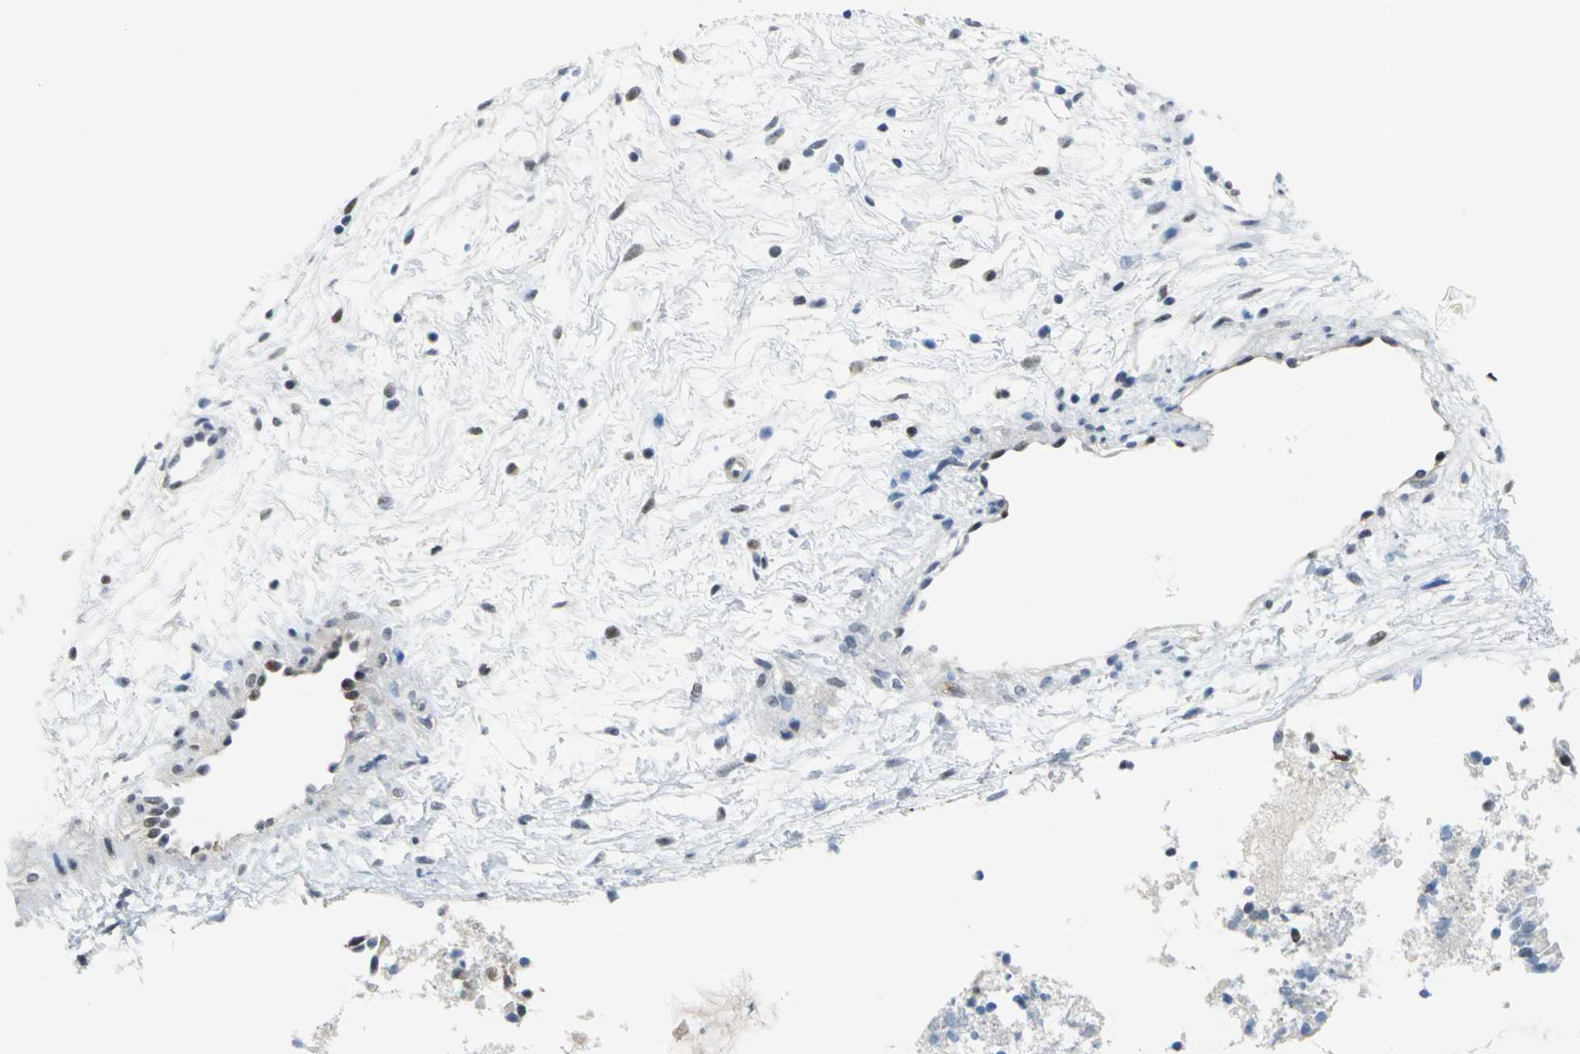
{"staining": {"intensity": "weak", "quantity": "25%-75%", "location": "cytoplasmic/membranous"}, "tissue": "nasopharynx", "cell_type": "Respiratory epithelial cells", "image_type": "normal", "snomed": [{"axis": "morphology", "description": "Normal tissue, NOS"}, {"axis": "topography", "description": "Nasopharynx"}], "caption": "A low amount of weak cytoplasmic/membranous staining is appreciated in about 25%-75% of respiratory epithelial cells in normal nasopharynx. (Stains: DAB (3,3'-diaminobenzidine) in brown, nuclei in blue, Microscopy: brightfield microscopy at high magnification).", "gene": "PSMA4", "patient": {"sex": "male", "age": 21}}